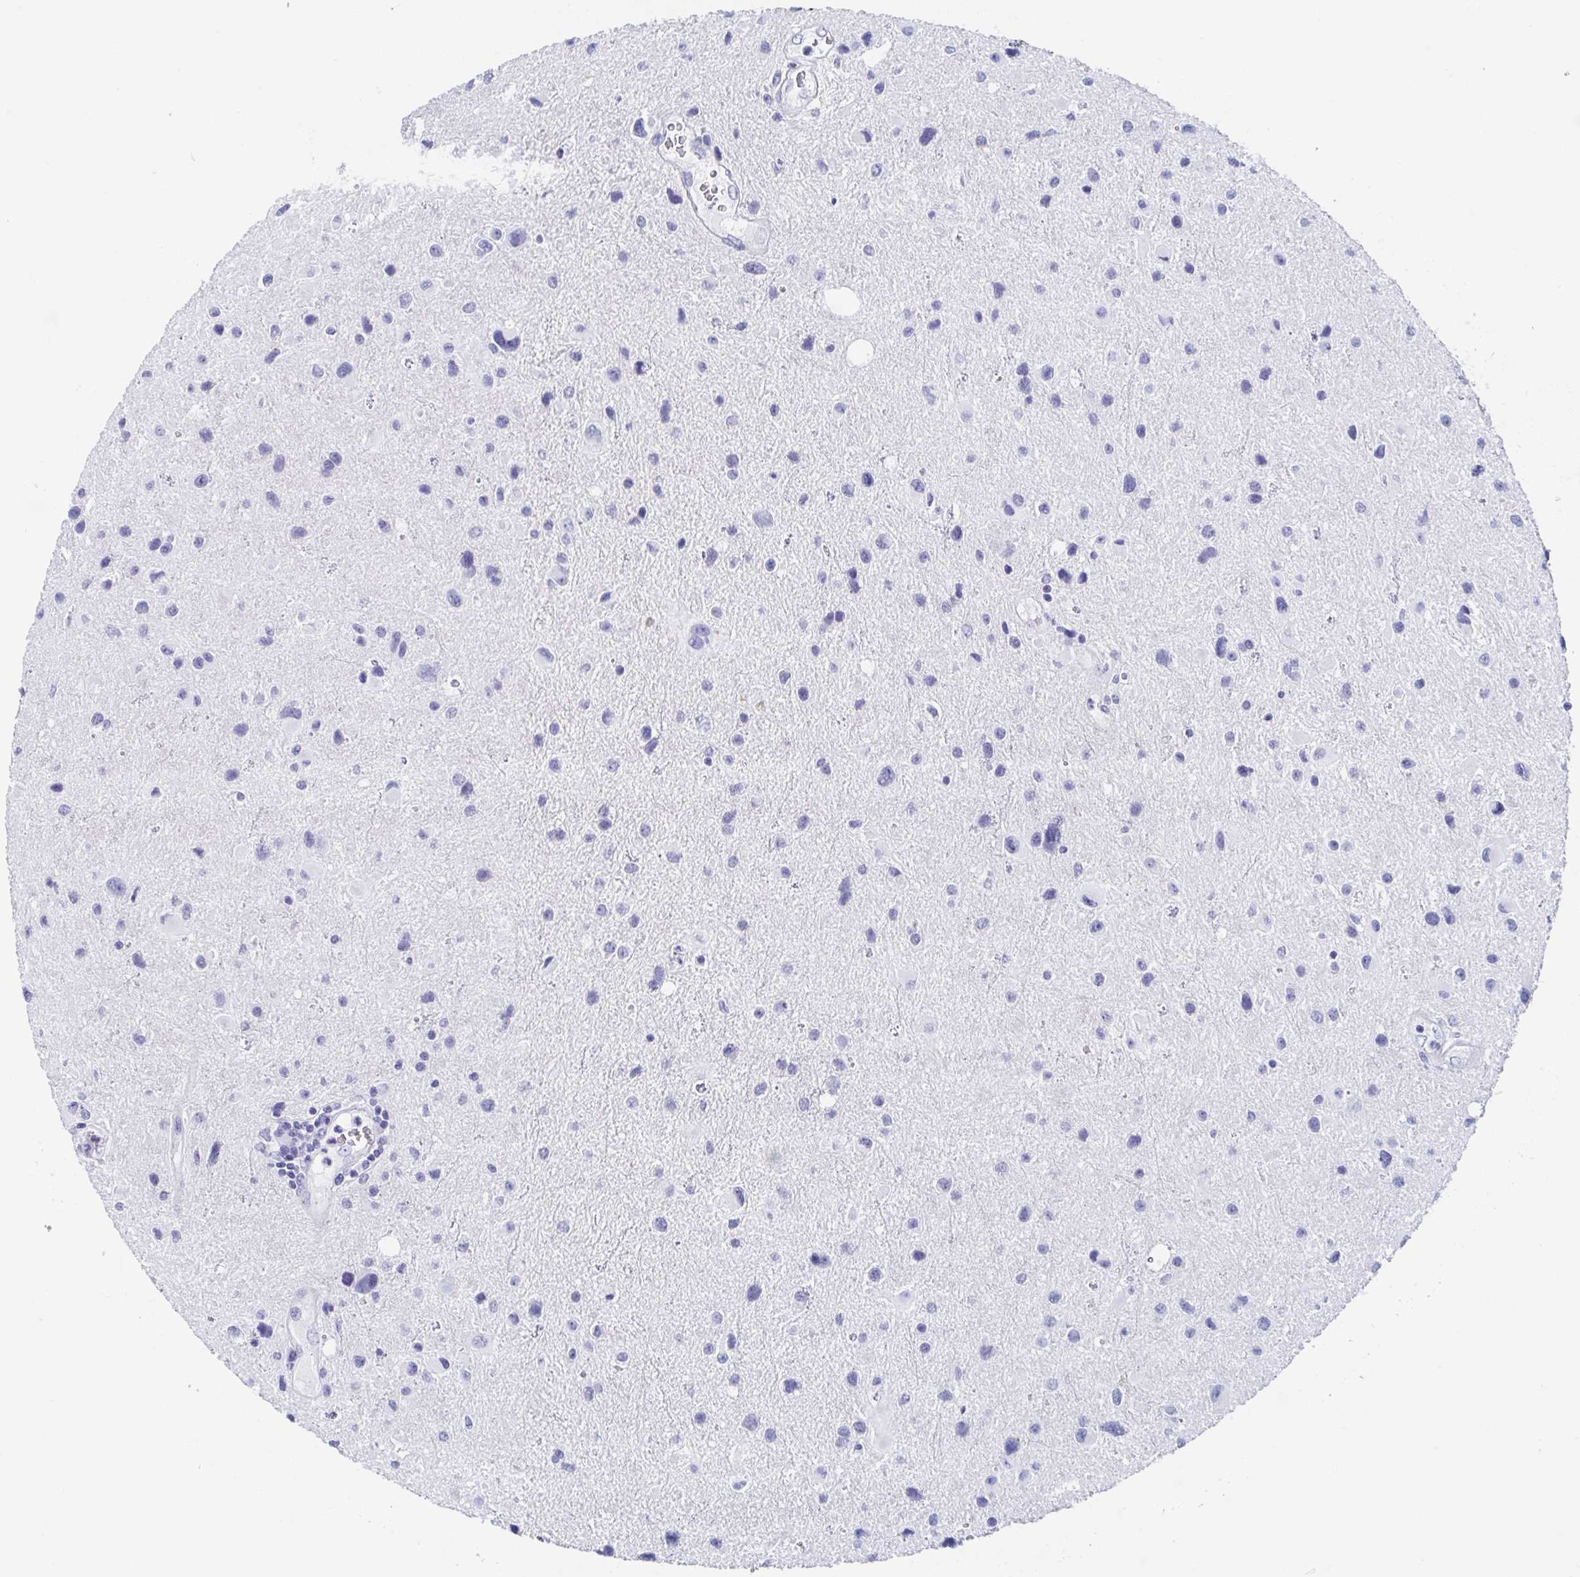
{"staining": {"intensity": "negative", "quantity": "none", "location": "none"}, "tissue": "glioma", "cell_type": "Tumor cells", "image_type": "cancer", "snomed": [{"axis": "morphology", "description": "Glioma, malignant, Low grade"}, {"axis": "topography", "description": "Brain"}], "caption": "High power microscopy image of an immunohistochemistry histopathology image of low-grade glioma (malignant), revealing no significant expression in tumor cells.", "gene": "SHCBP1L", "patient": {"sex": "female", "age": 32}}